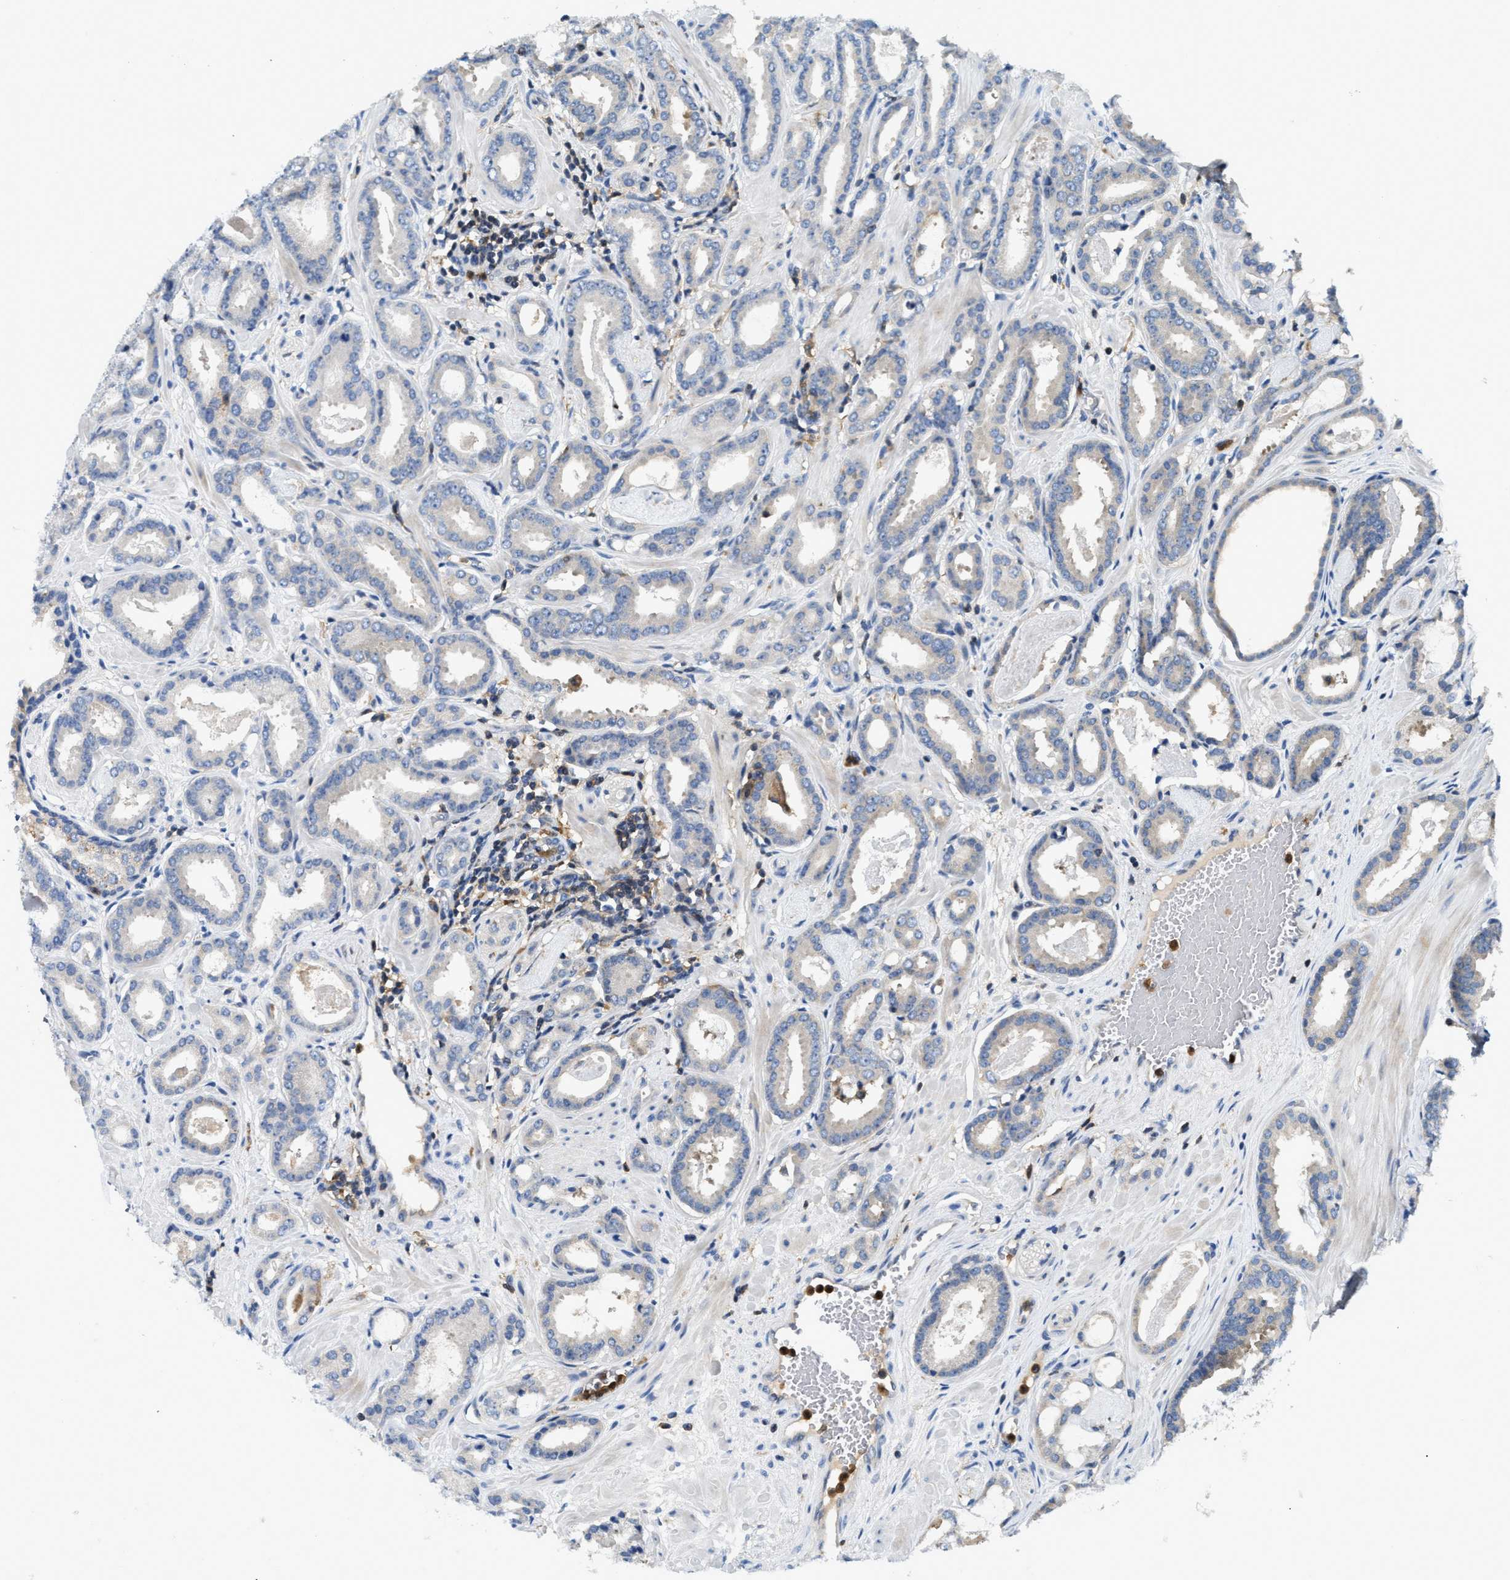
{"staining": {"intensity": "negative", "quantity": "none", "location": "none"}, "tissue": "prostate cancer", "cell_type": "Tumor cells", "image_type": "cancer", "snomed": [{"axis": "morphology", "description": "Adenocarcinoma, Low grade"}, {"axis": "topography", "description": "Prostate"}], "caption": "A micrograph of human prostate cancer (adenocarcinoma (low-grade)) is negative for staining in tumor cells.", "gene": "OSTF1", "patient": {"sex": "male", "age": 53}}